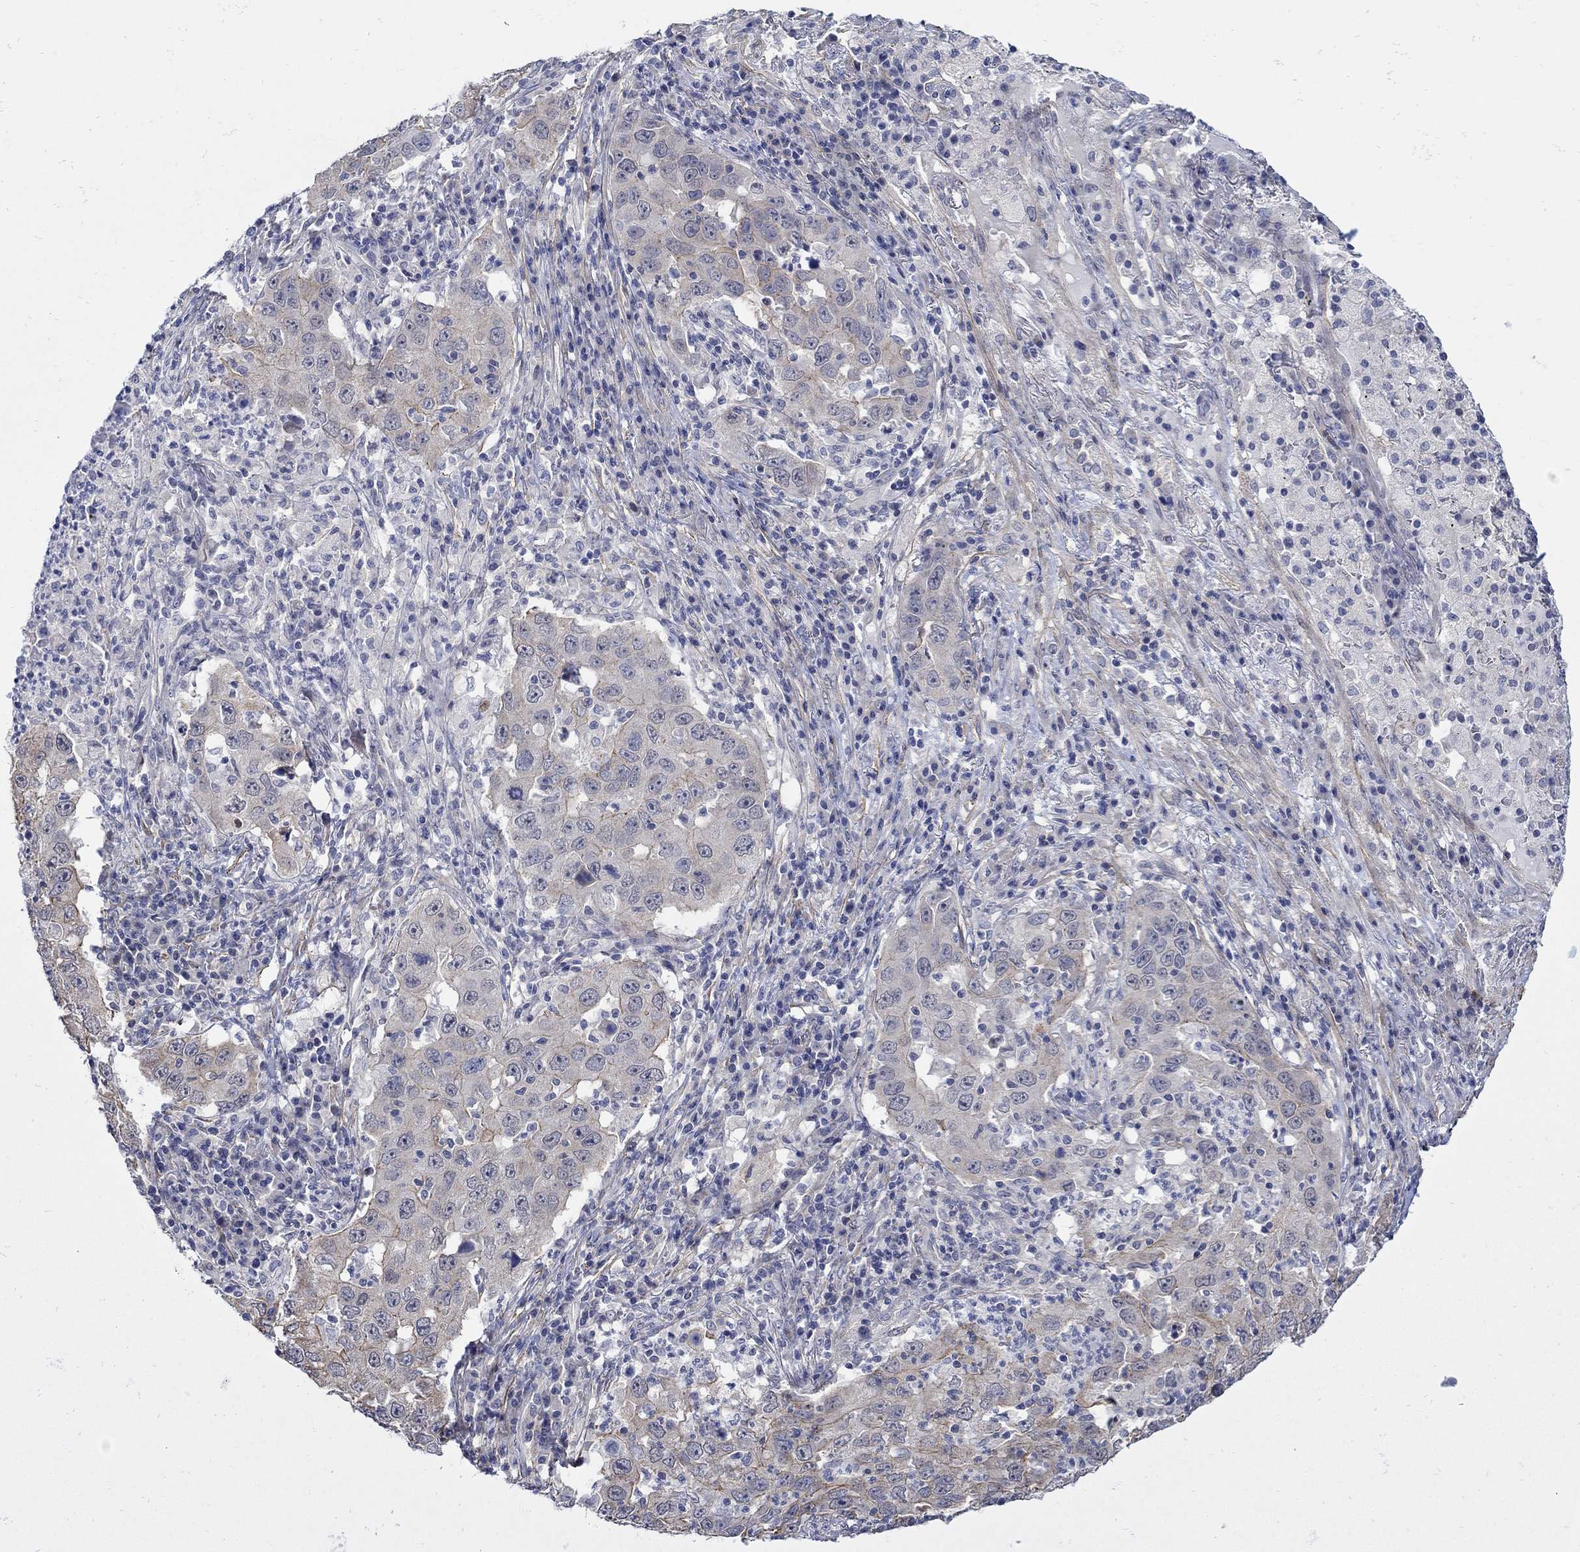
{"staining": {"intensity": "weak", "quantity": ">75%", "location": "cytoplasmic/membranous"}, "tissue": "lung cancer", "cell_type": "Tumor cells", "image_type": "cancer", "snomed": [{"axis": "morphology", "description": "Adenocarcinoma, NOS"}, {"axis": "topography", "description": "Lung"}], "caption": "The image demonstrates a brown stain indicating the presence of a protein in the cytoplasmic/membranous of tumor cells in lung cancer.", "gene": "SCN7A", "patient": {"sex": "male", "age": 73}}